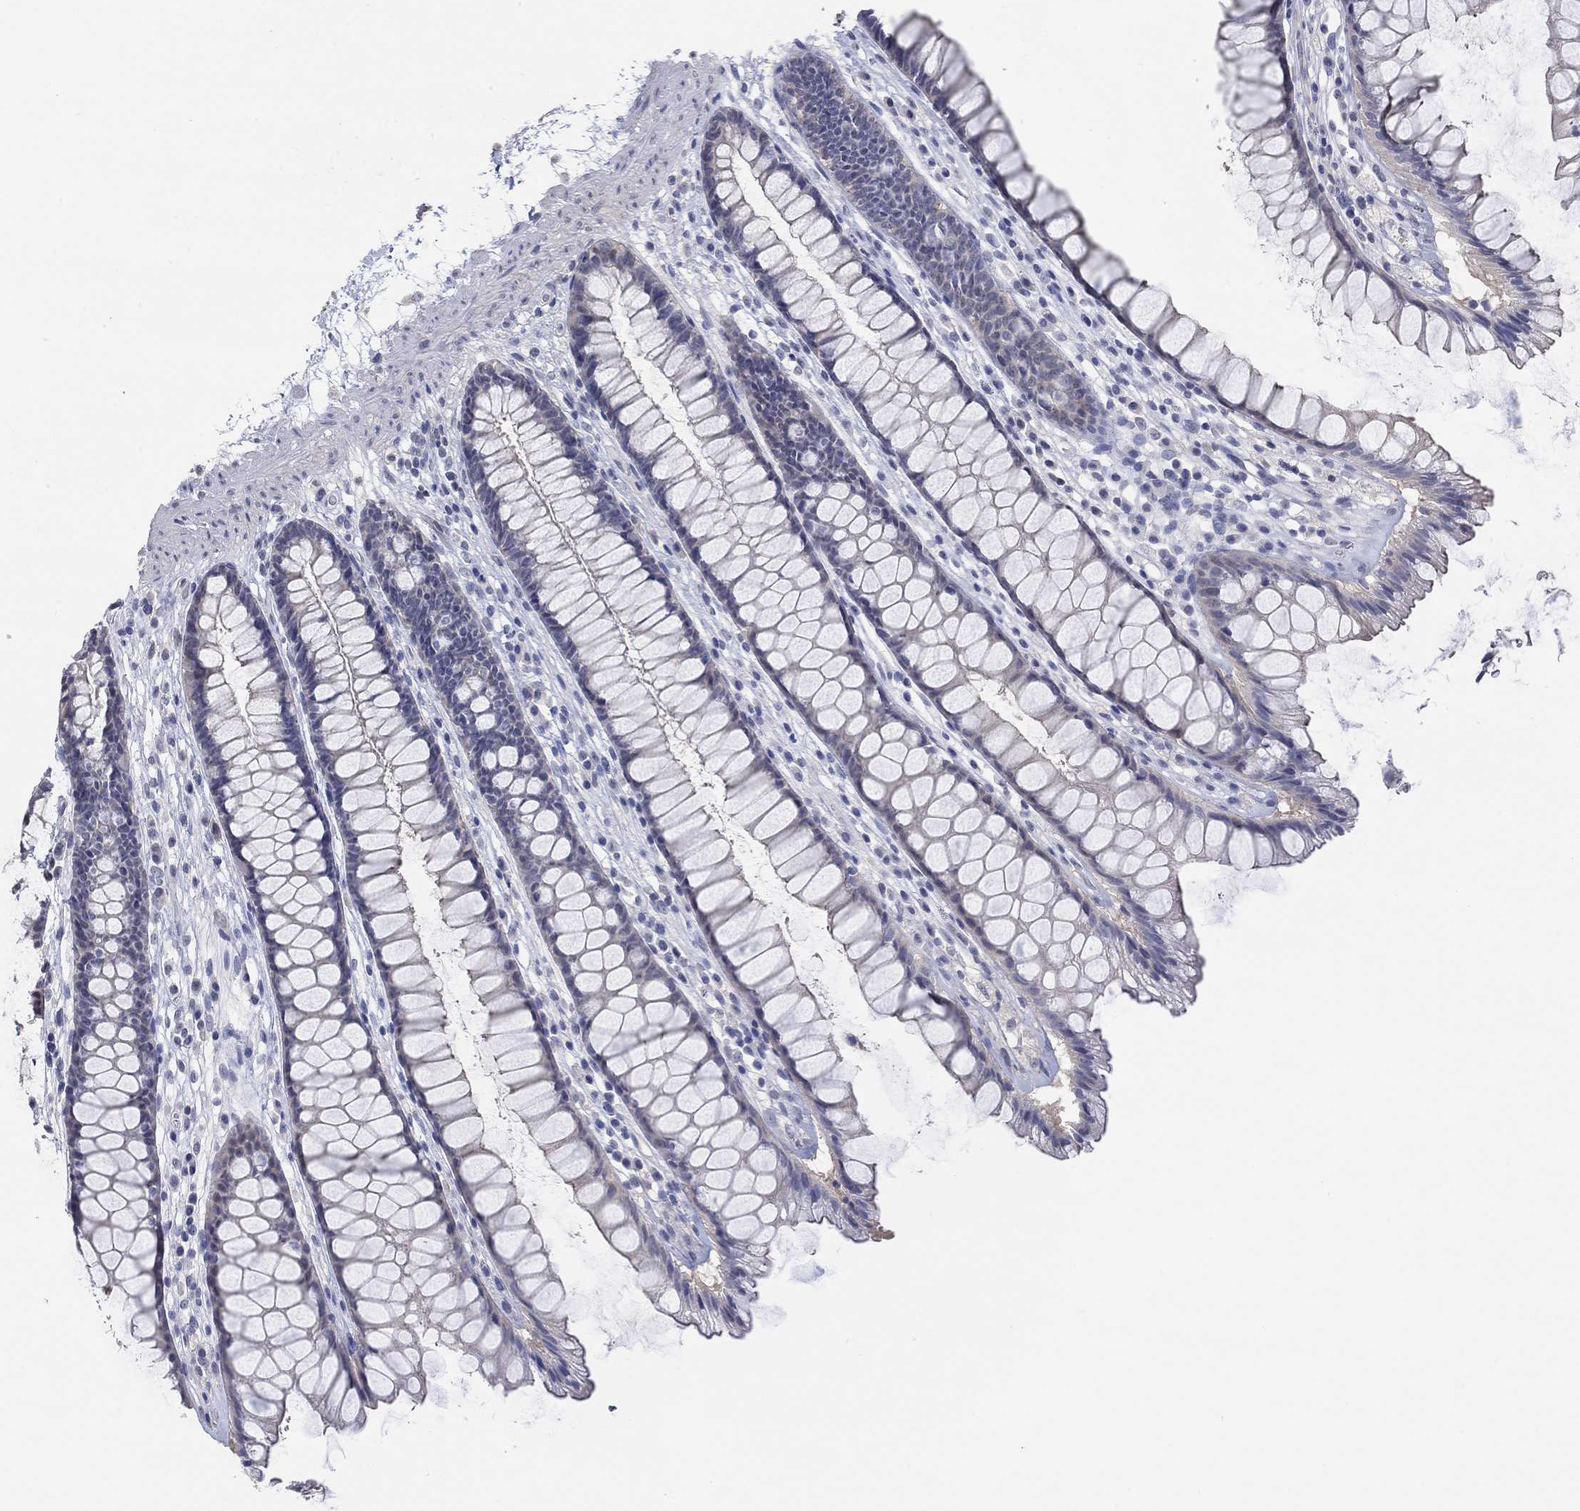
{"staining": {"intensity": "negative", "quantity": "none", "location": "none"}, "tissue": "rectum", "cell_type": "Glandular cells", "image_type": "normal", "snomed": [{"axis": "morphology", "description": "Normal tissue, NOS"}, {"axis": "topography", "description": "Rectum"}], "caption": "Immunohistochemical staining of normal rectum exhibits no significant expression in glandular cells.", "gene": "PNMA5", "patient": {"sex": "male", "age": 72}}